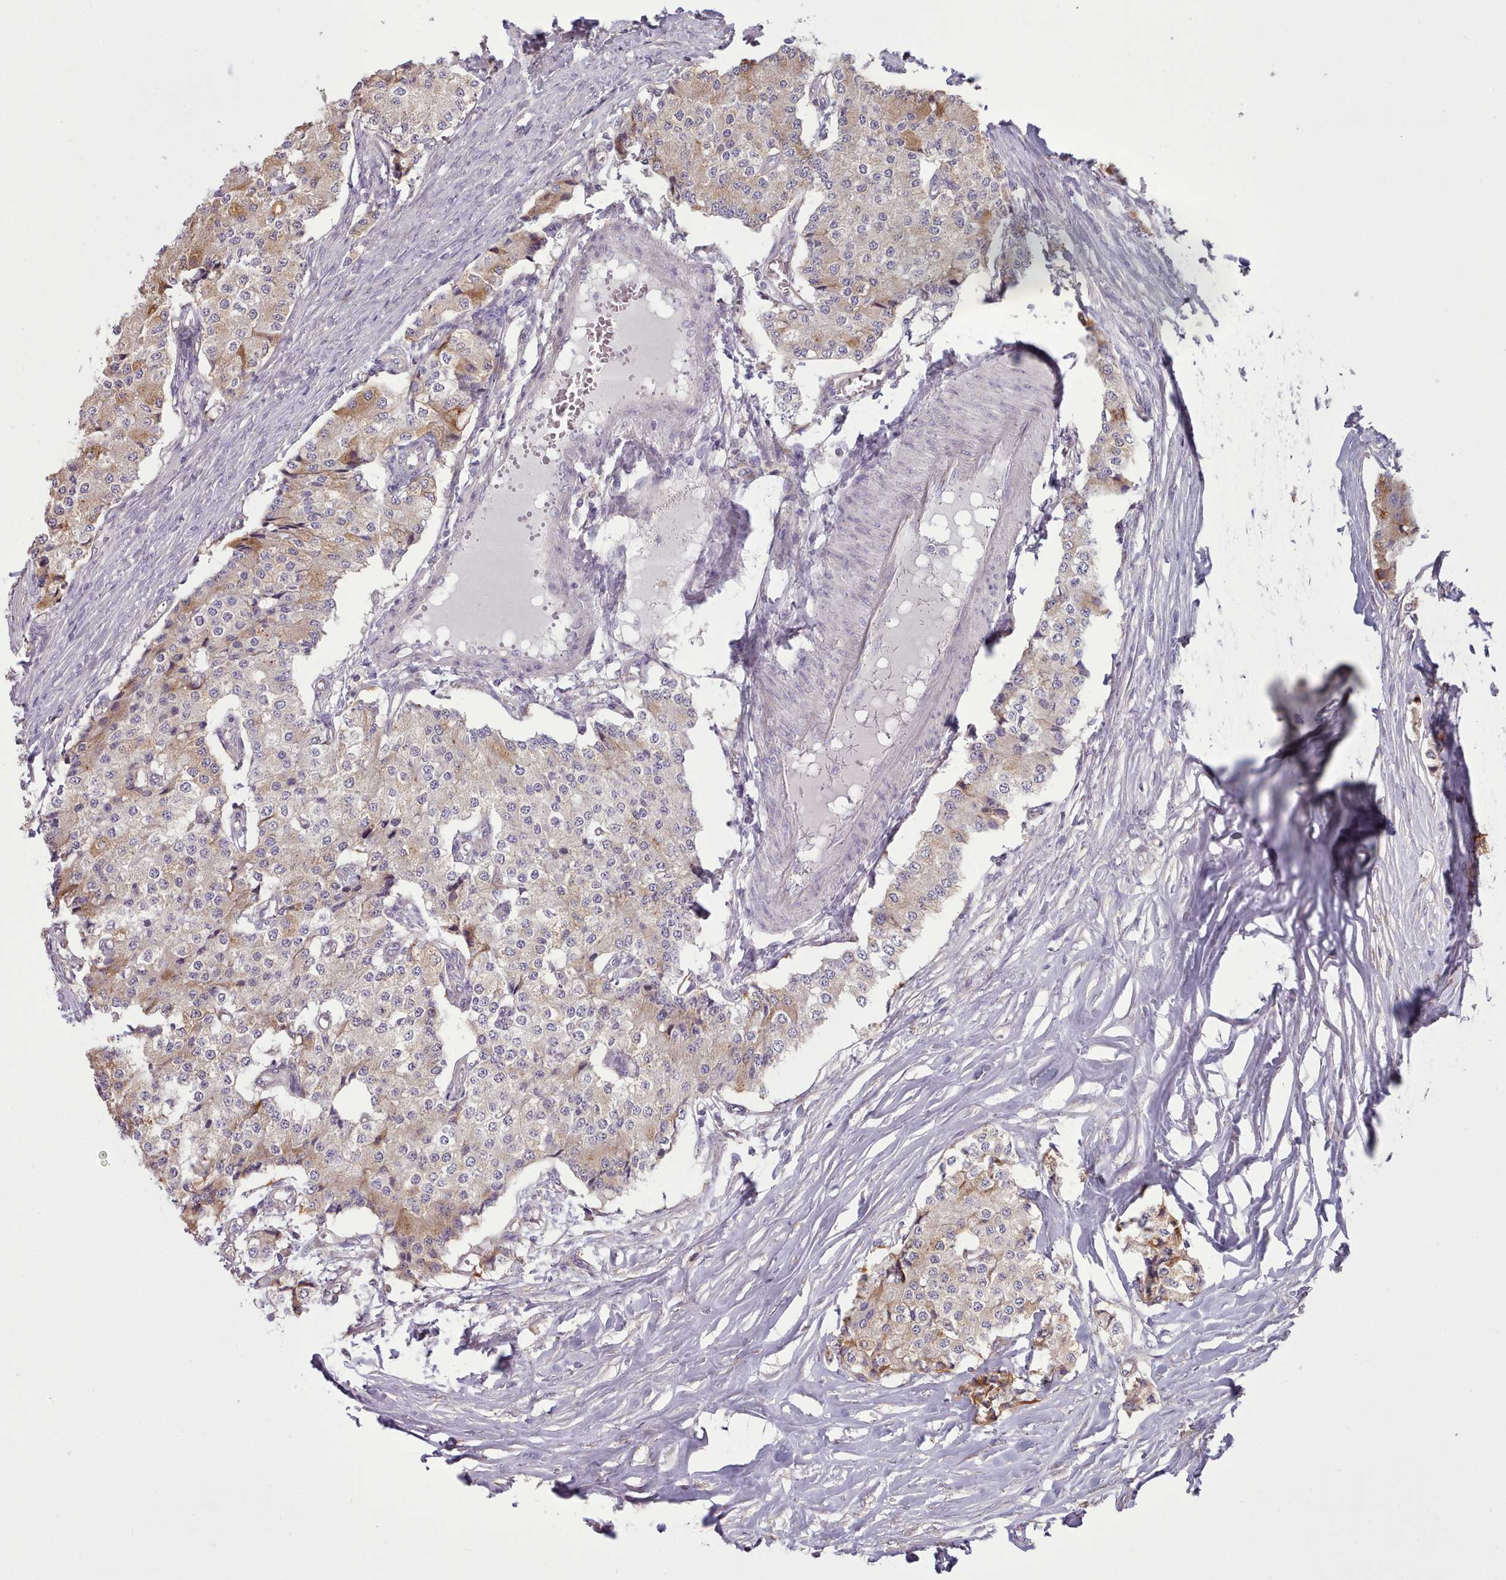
{"staining": {"intensity": "moderate", "quantity": "25%-75%", "location": "cytoplasmic/membranous"}, "tissue": "carcinoid", "cell_type": "Tumor cells", "image_type": "cancer", "snomed": [{"axis": "morphology", "description": "Carcinoid, malignant, NOS"}, {"axis": "topography", "description": "Colon"}], "caption": "High-magnification brightfield microscopy of carcinoid (malignant) stained with DAB (brown) and counterstained with hematoxylin (blue). tumor cells exhibit moderate cytoplasmic/membranous staining is identified in approximately25%-75% of cells.", "gene": "DPF1", "patient": {"sex": "female", "age": 52}}